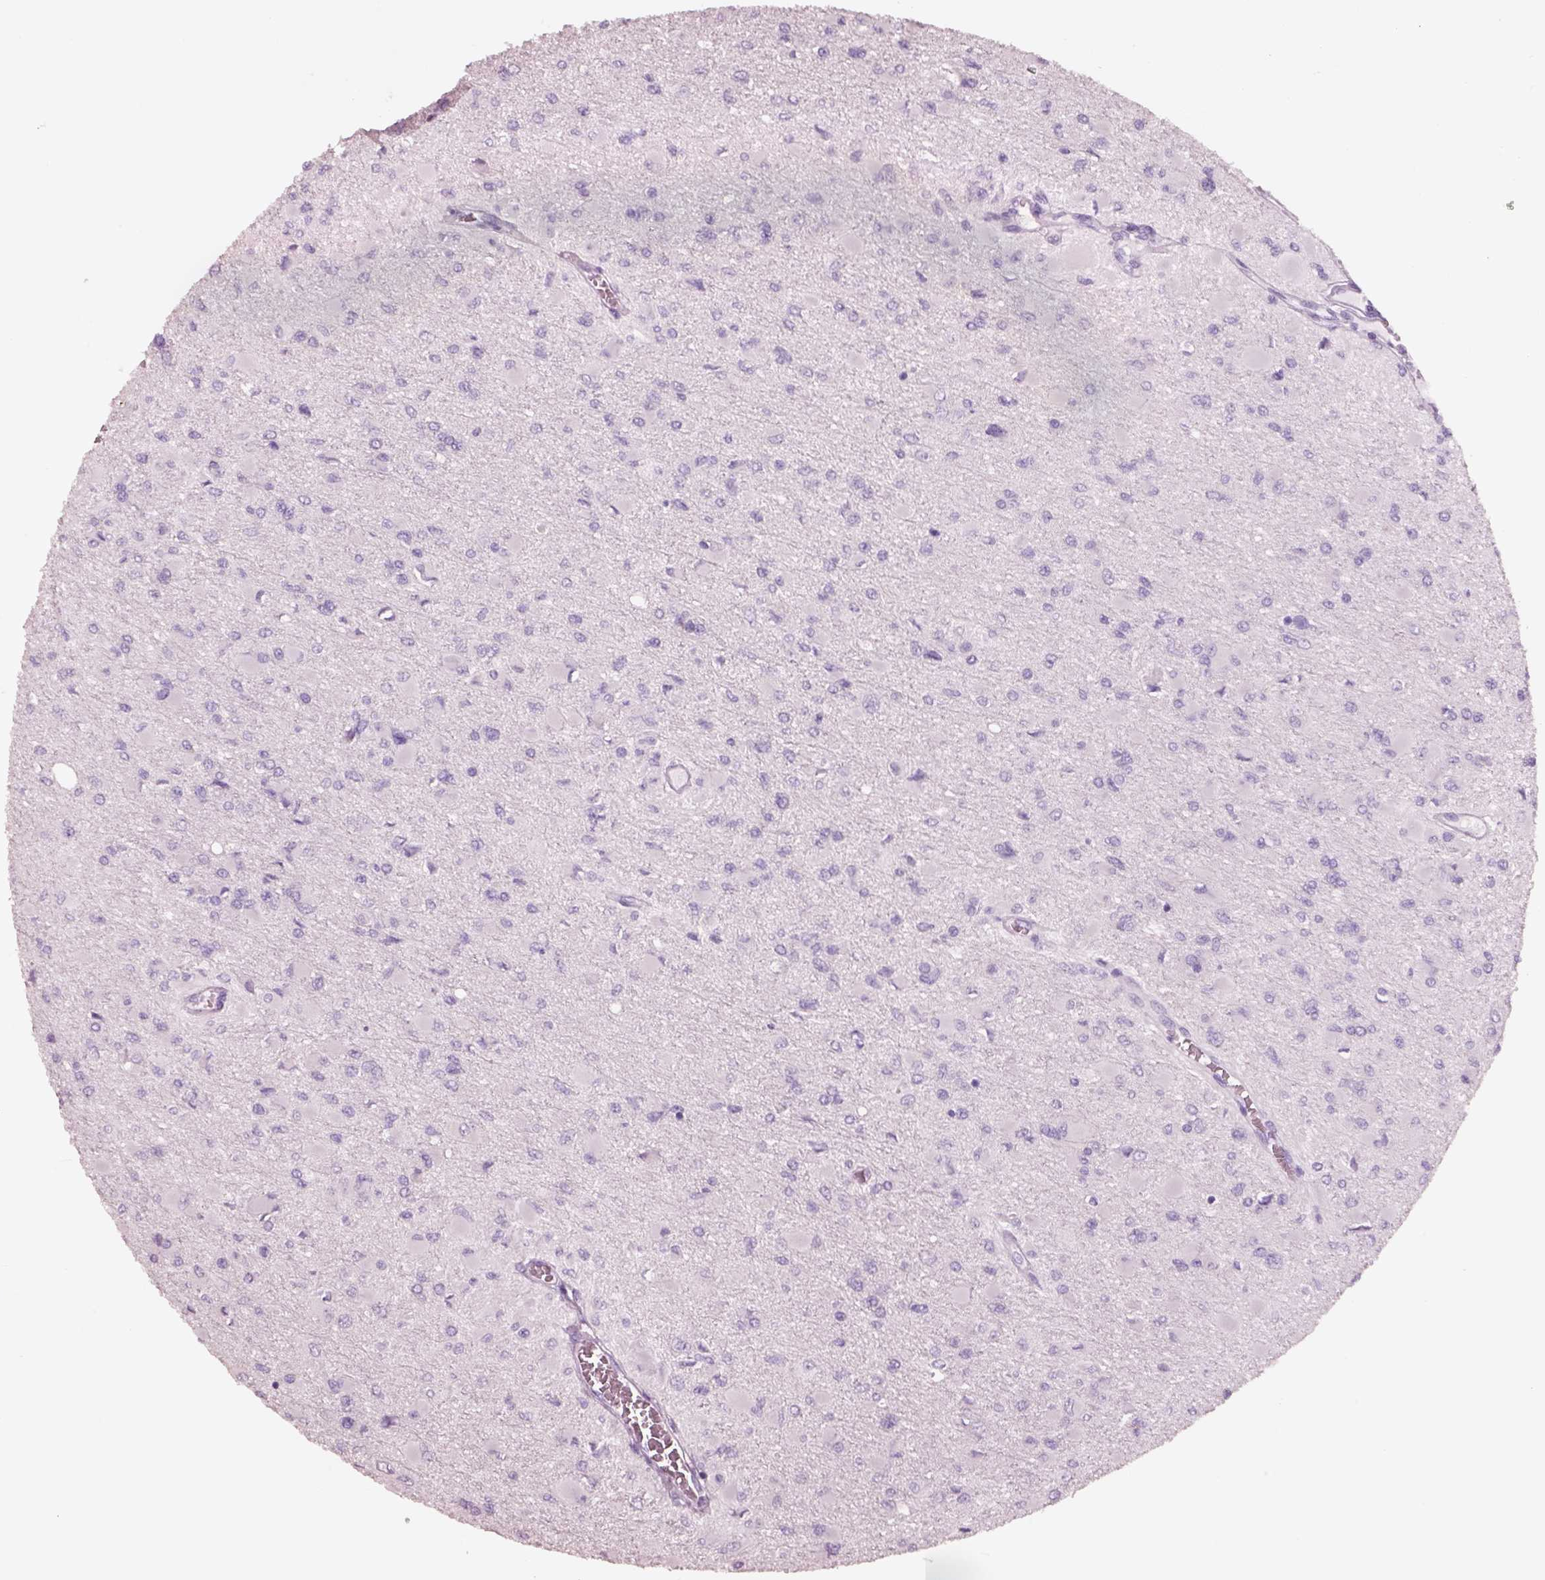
{"staining": {"intensity": "negative", "quantity": "none", "location": "none"}, "tissue": "glioma", "cell_type": "Tumor cells", "image_type": "cancer", "snomed": [{"axis": "morphology", "description": "Glioma, malignant, High grade"}, {"axis": "topography", "description": "Cerebral cortex"}], "caption": "Malignant glioma (high-grade) was stained to show a protein in brown. There is no significant expression in tumor cells.", "gene": "PNOC", "patient": {"sex": "female", "age": 36}}